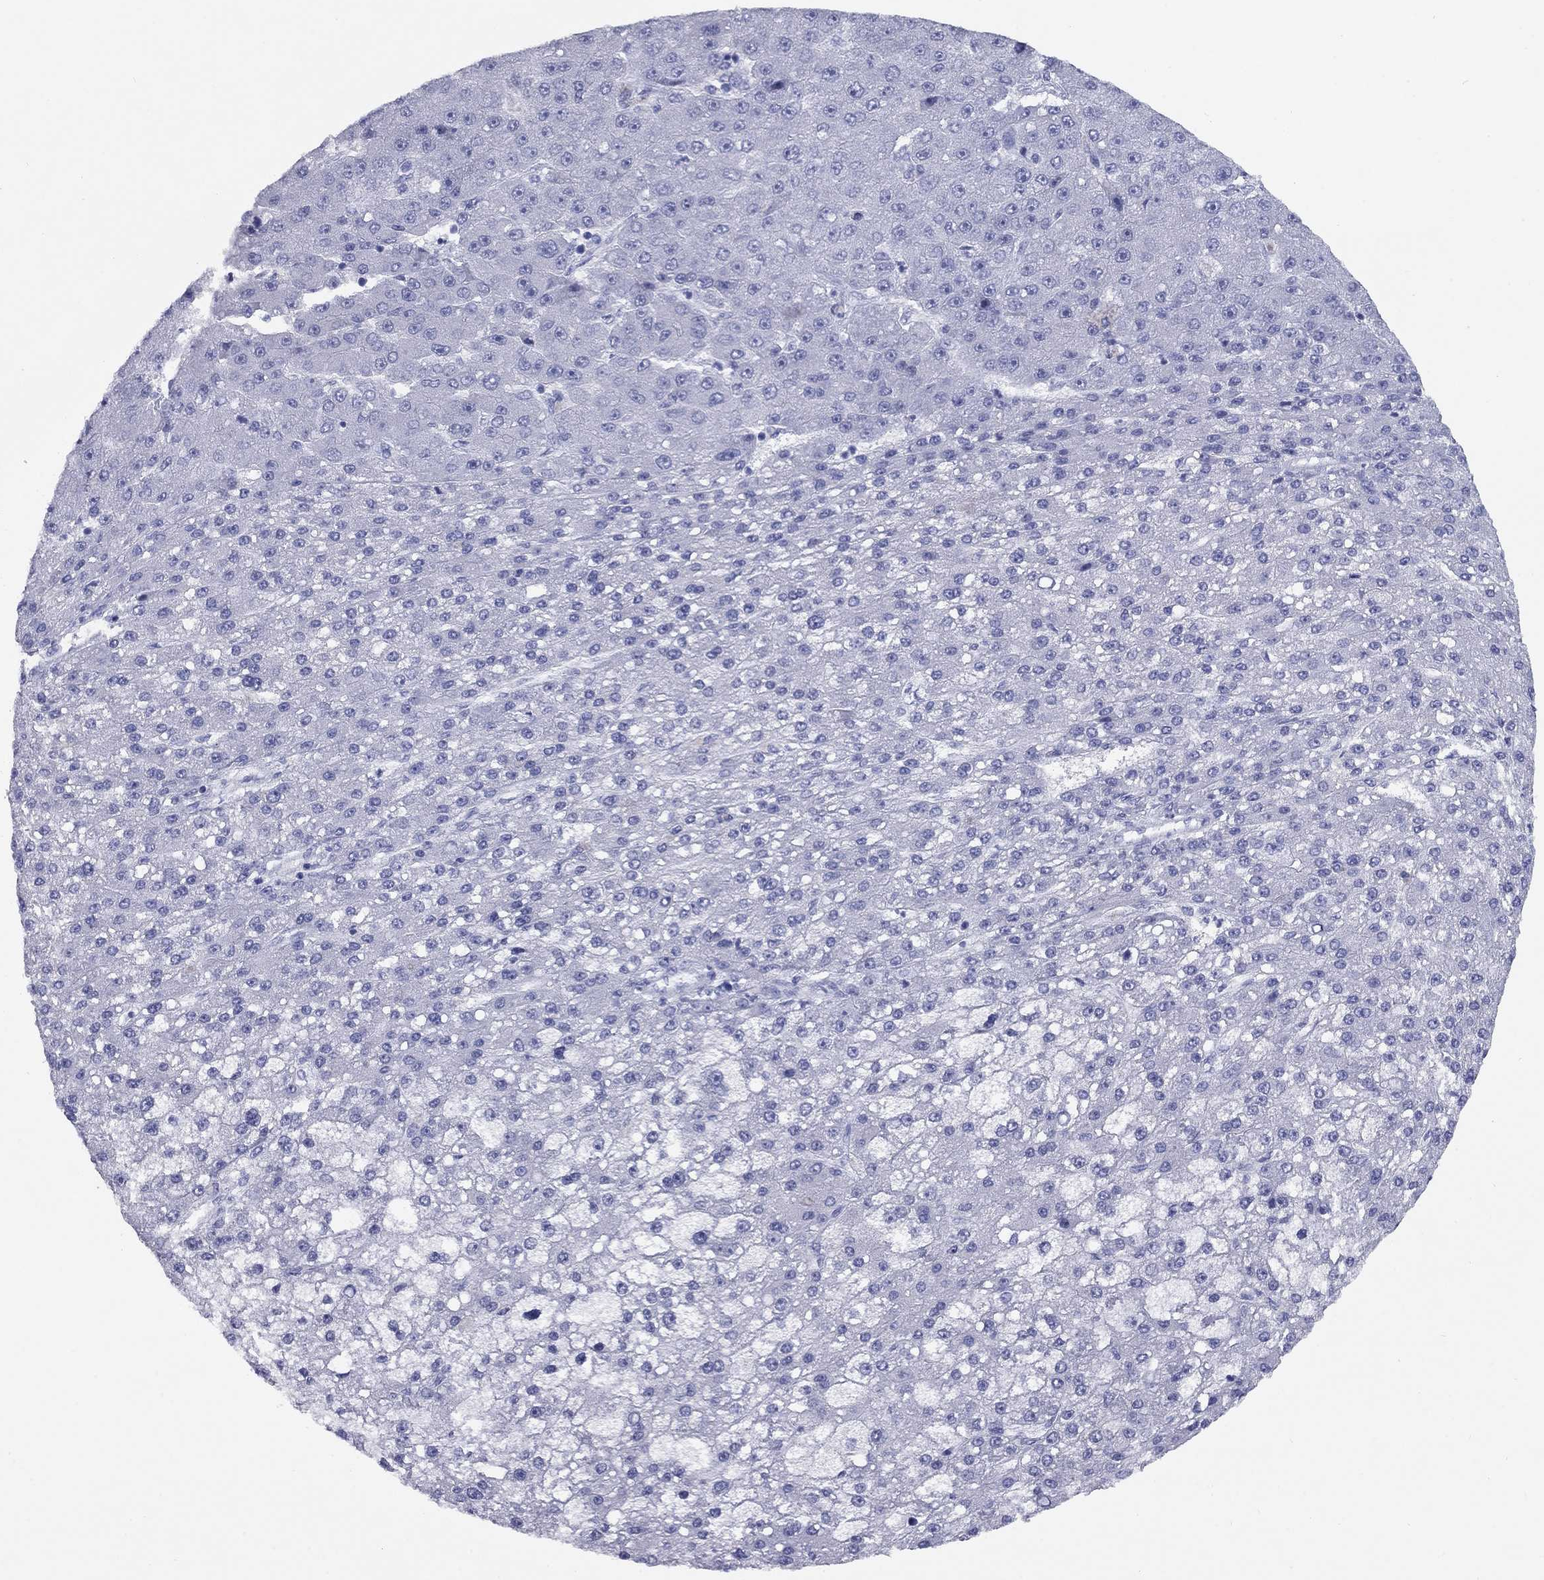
{"staining": {"intensity": "negative", "quantity": "none", "location": "none"}, "tissue": "liver cancer", "cell_type": "Tumor cells", "image_type": "cancer", "snomed": [{"axis": "morphology", "description": "Carcinoma, Hepatocellular, NOS"}, {"axis": "topography", "description": "Liver"}], "caption": "A micrograph of liver hepatocellular carcinoma stained for a protein shows no brown staining in tumor cells.", "gene": "NPPA", "patient": {"sex": "male", "age": 67}}